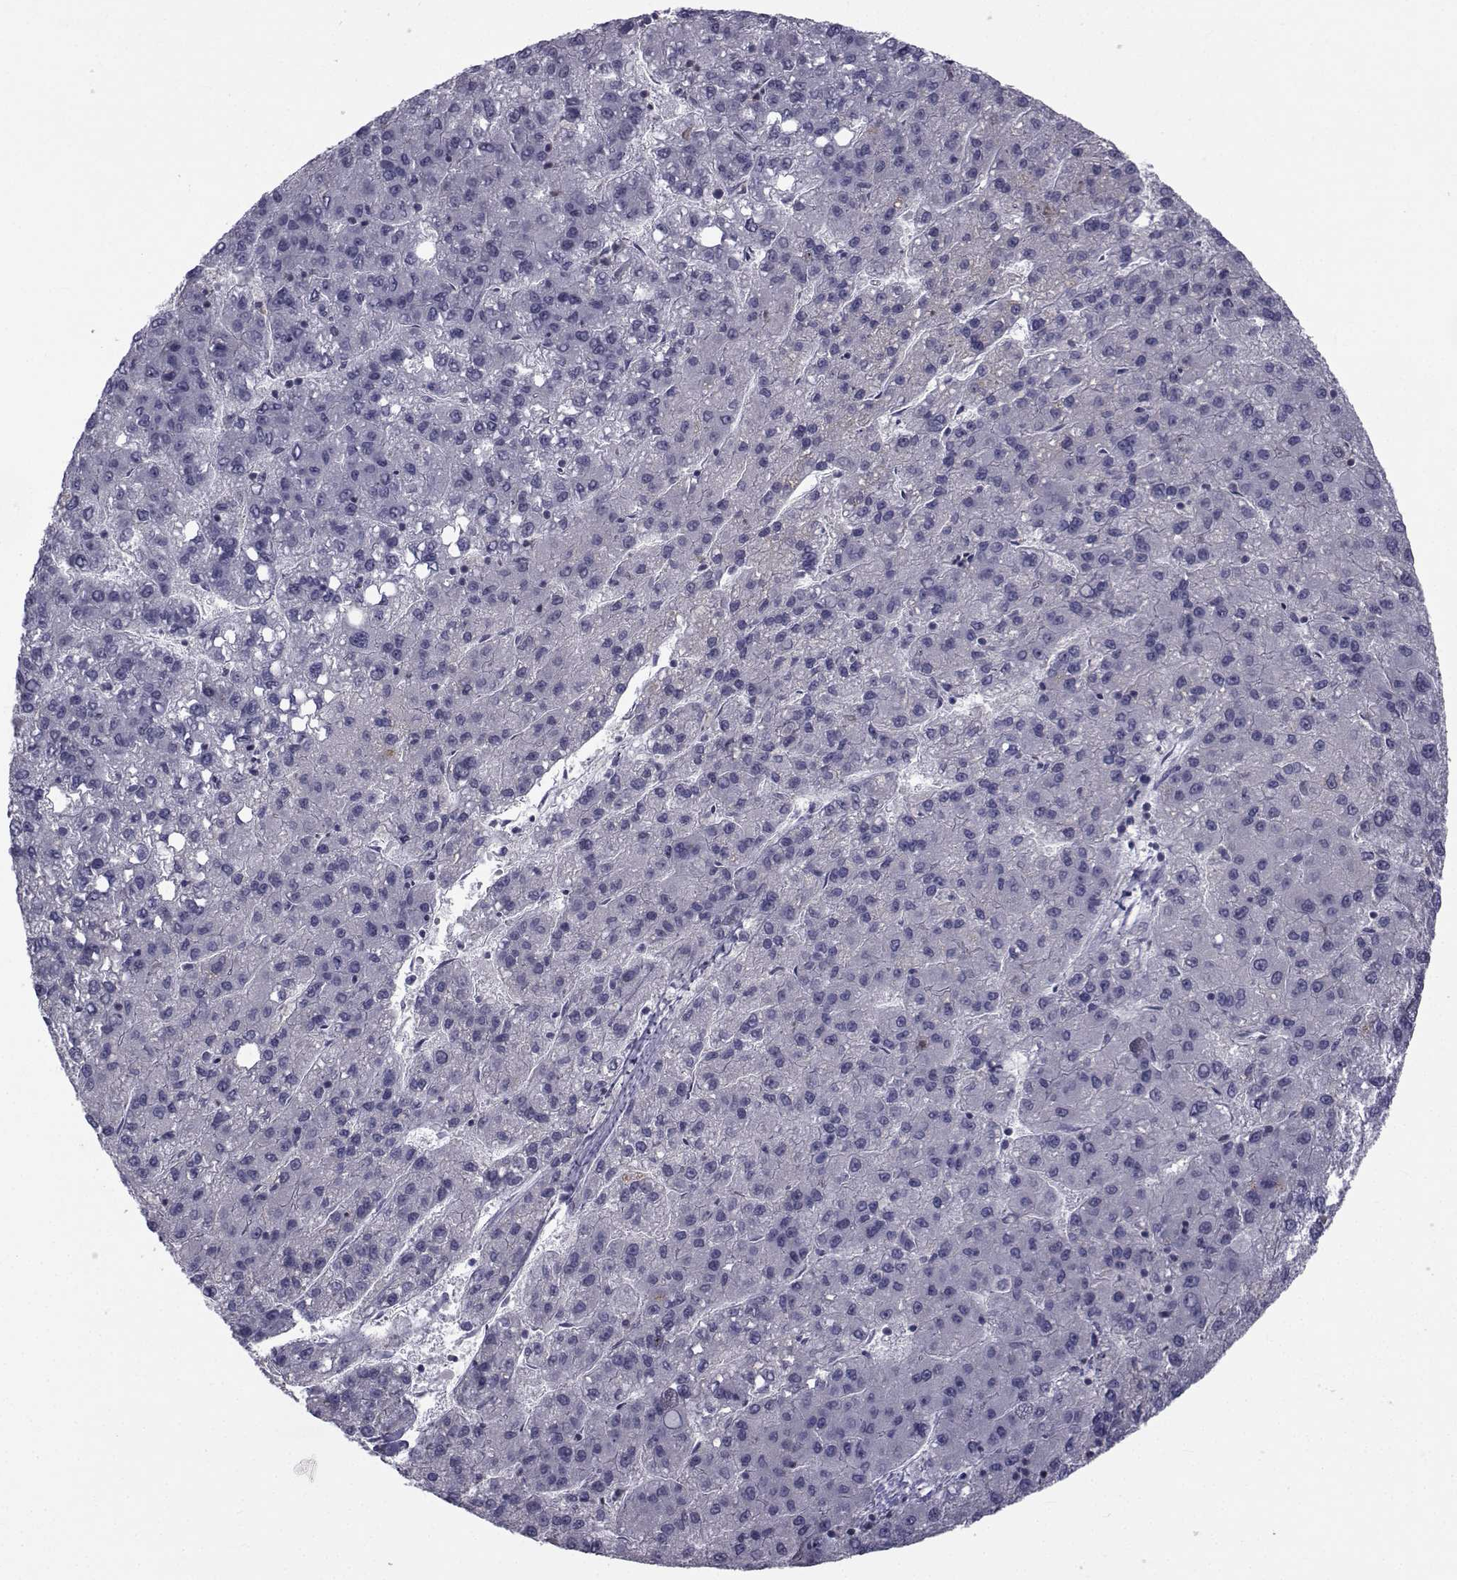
{"staining": {"intensity": "negative", "quantity": "none", "location": "none"}, "tissue": "liver cancer", "cell_type": "Tumor cells", "image_type": "cancer", "snomed": [{"axis": "morphology", "description": "Carcinoma, Hepatocellular, NOS"}, {"axis": "topography", "description": "Liver"}], "caption": "An IHC micrograph of hepatocellular carcinoma (liver) is shown. There is no staining in tumor cells of hepatocellular carcinoma (liver).", "gene": "FDXR", "patient": {"sex": "female", "age": 82}}